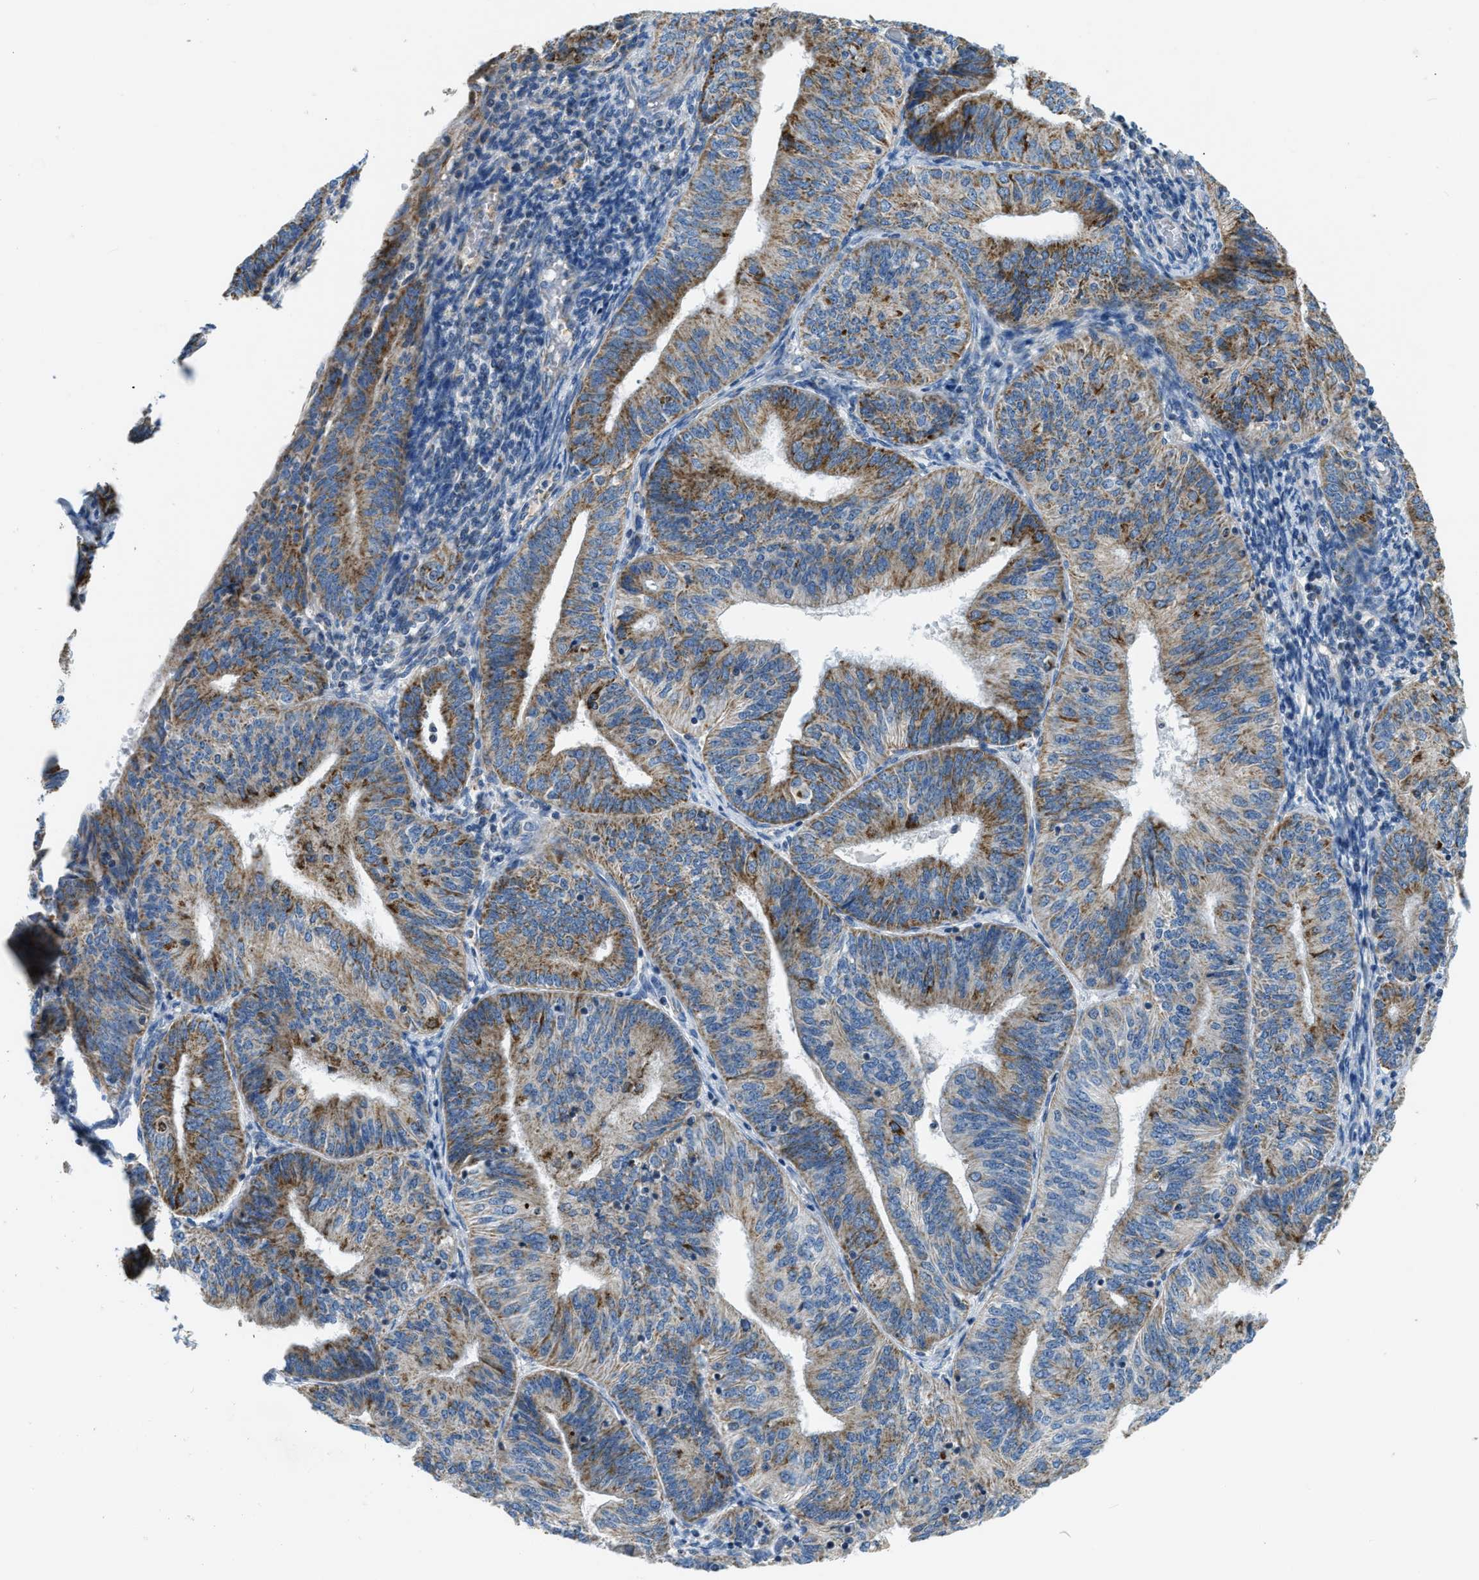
{"staining": {"intensity": "moderate", "quantity": ">75%", "location": "cytoplasmic/membranous"}, "tissue": "endometrial cancer", "cell_type": "Tumor cells", "image_type": "cancer", "snomed": [{"axis": "morphology", "description": "Adenocarcinoma, NOS"}, {"axis": "topography", "description": "Endometrium"}], "caption": "Endometrial cancer (adenocarcinoma) stained with a brown dye exhibits moderate cytoplasmic/membranous positive staining in approximately >75% of tumor cells.", "gene": "ACADVL", "patient": {"sex": "female", "age": 58}}